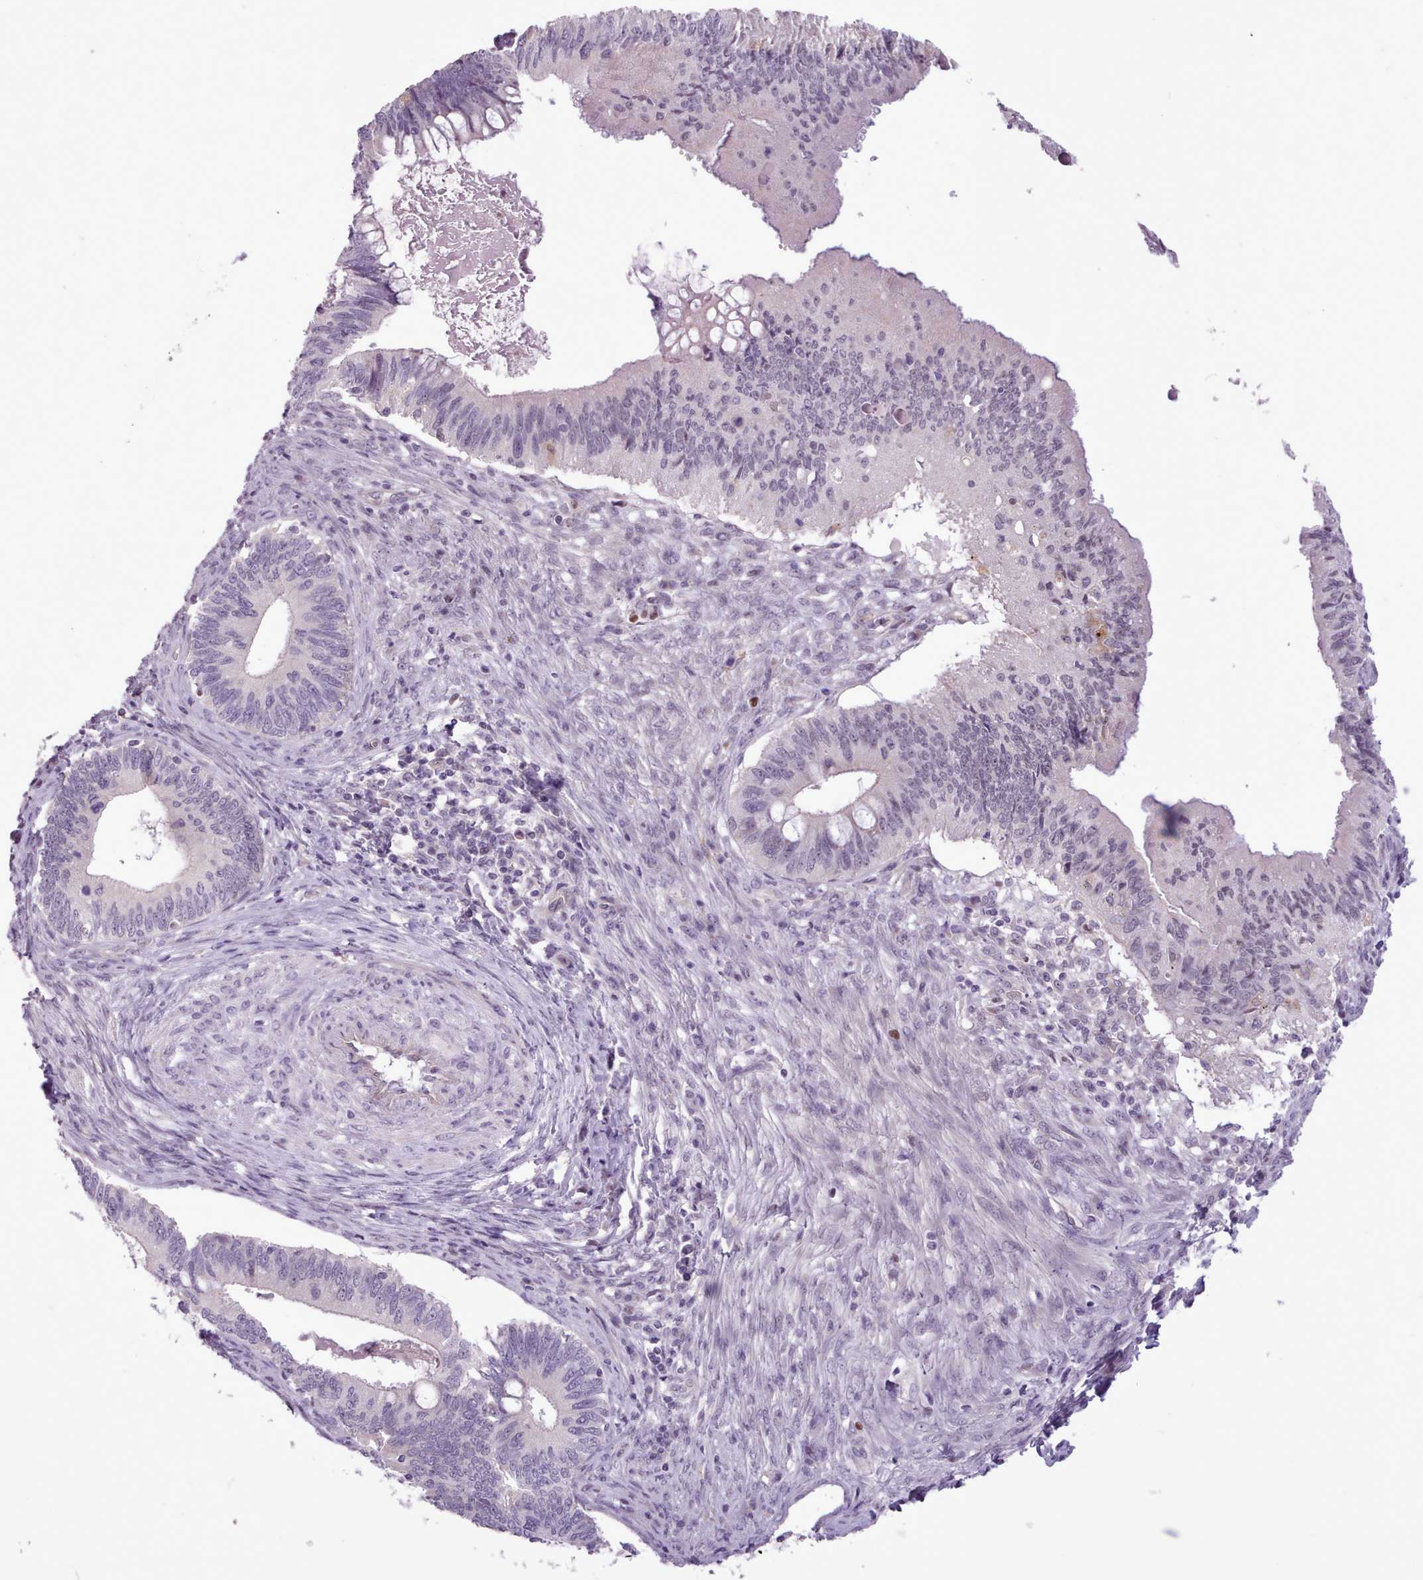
{"staining": {"intensity": "negative", "quantity": "none", "location": "none"}, "tissue": "cervical cancer", "cell_type": "Tumor cells", "image_type": "cancer", "snomed": [{"axis": "morphology", "description": "Adenocarcinoma, NOS"}, {"axis": "topography", "description": "Cervix"}], "caption": "The histopathology image shows no staining of tumor cells in cervical cancer (adenocarcinoma).", "gene": "SLURP1", "patient": {"sex": "female", "age": 42}}